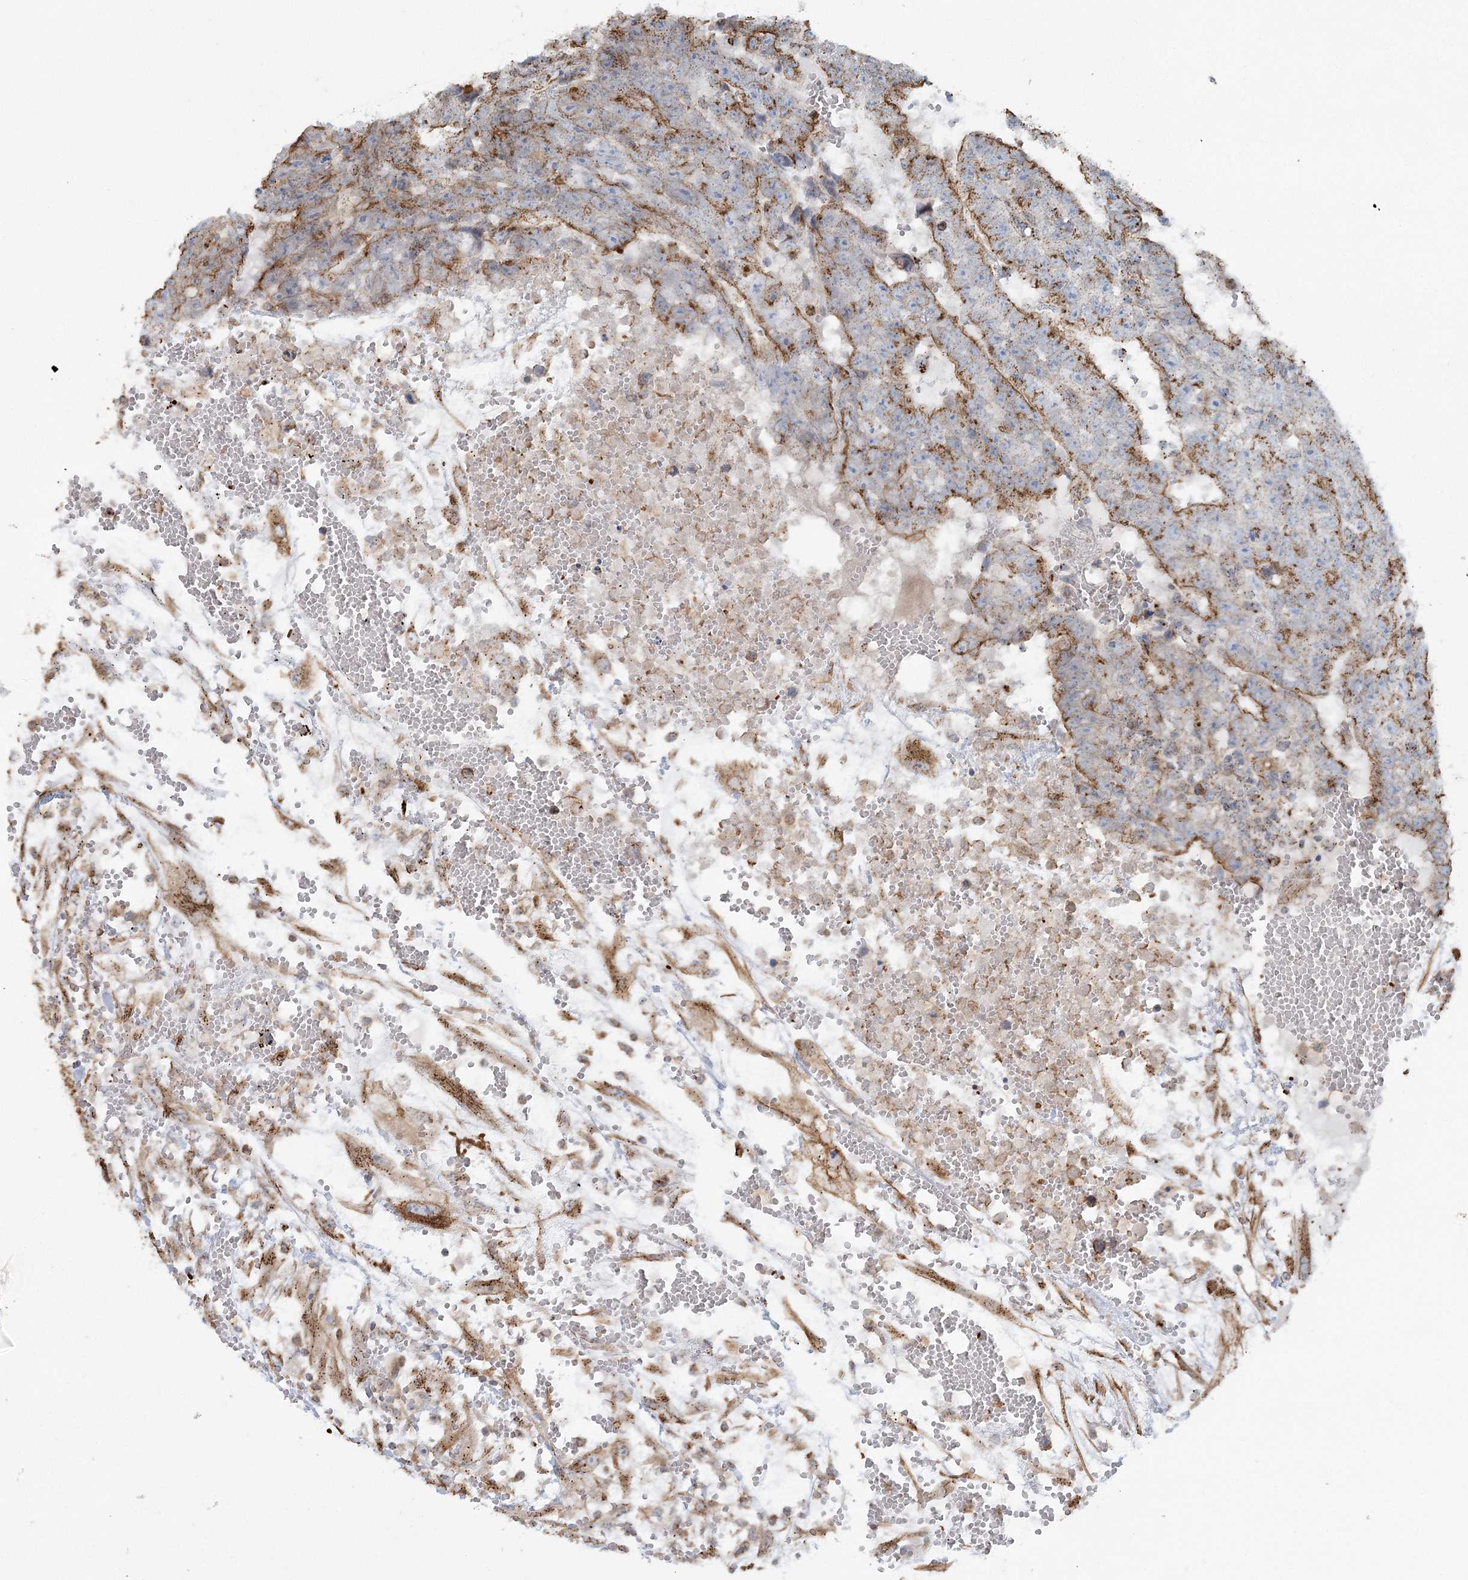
{"staining": {"intensity": "moderate", "quantity": ">75%", "location": "cytoplasmic/membranous"}, "tissue": "testis cancer", "cell_type": "Tumor cells", "image_type": "cancer", "snomed": [{"axis": "morphology", "description": "Carcinoma, Embryonal, NOS"}, {"axis": "topography", "description": "Testis"}], "caption": "This is a micrograph of IHC staining of testis embryonal carcinoma, which shows moderate positivity in the cytoplasmic/membranous of tumor cells.", "gene": "TRAF3IP2", "patient": {"sex": "male", "age": 25}}